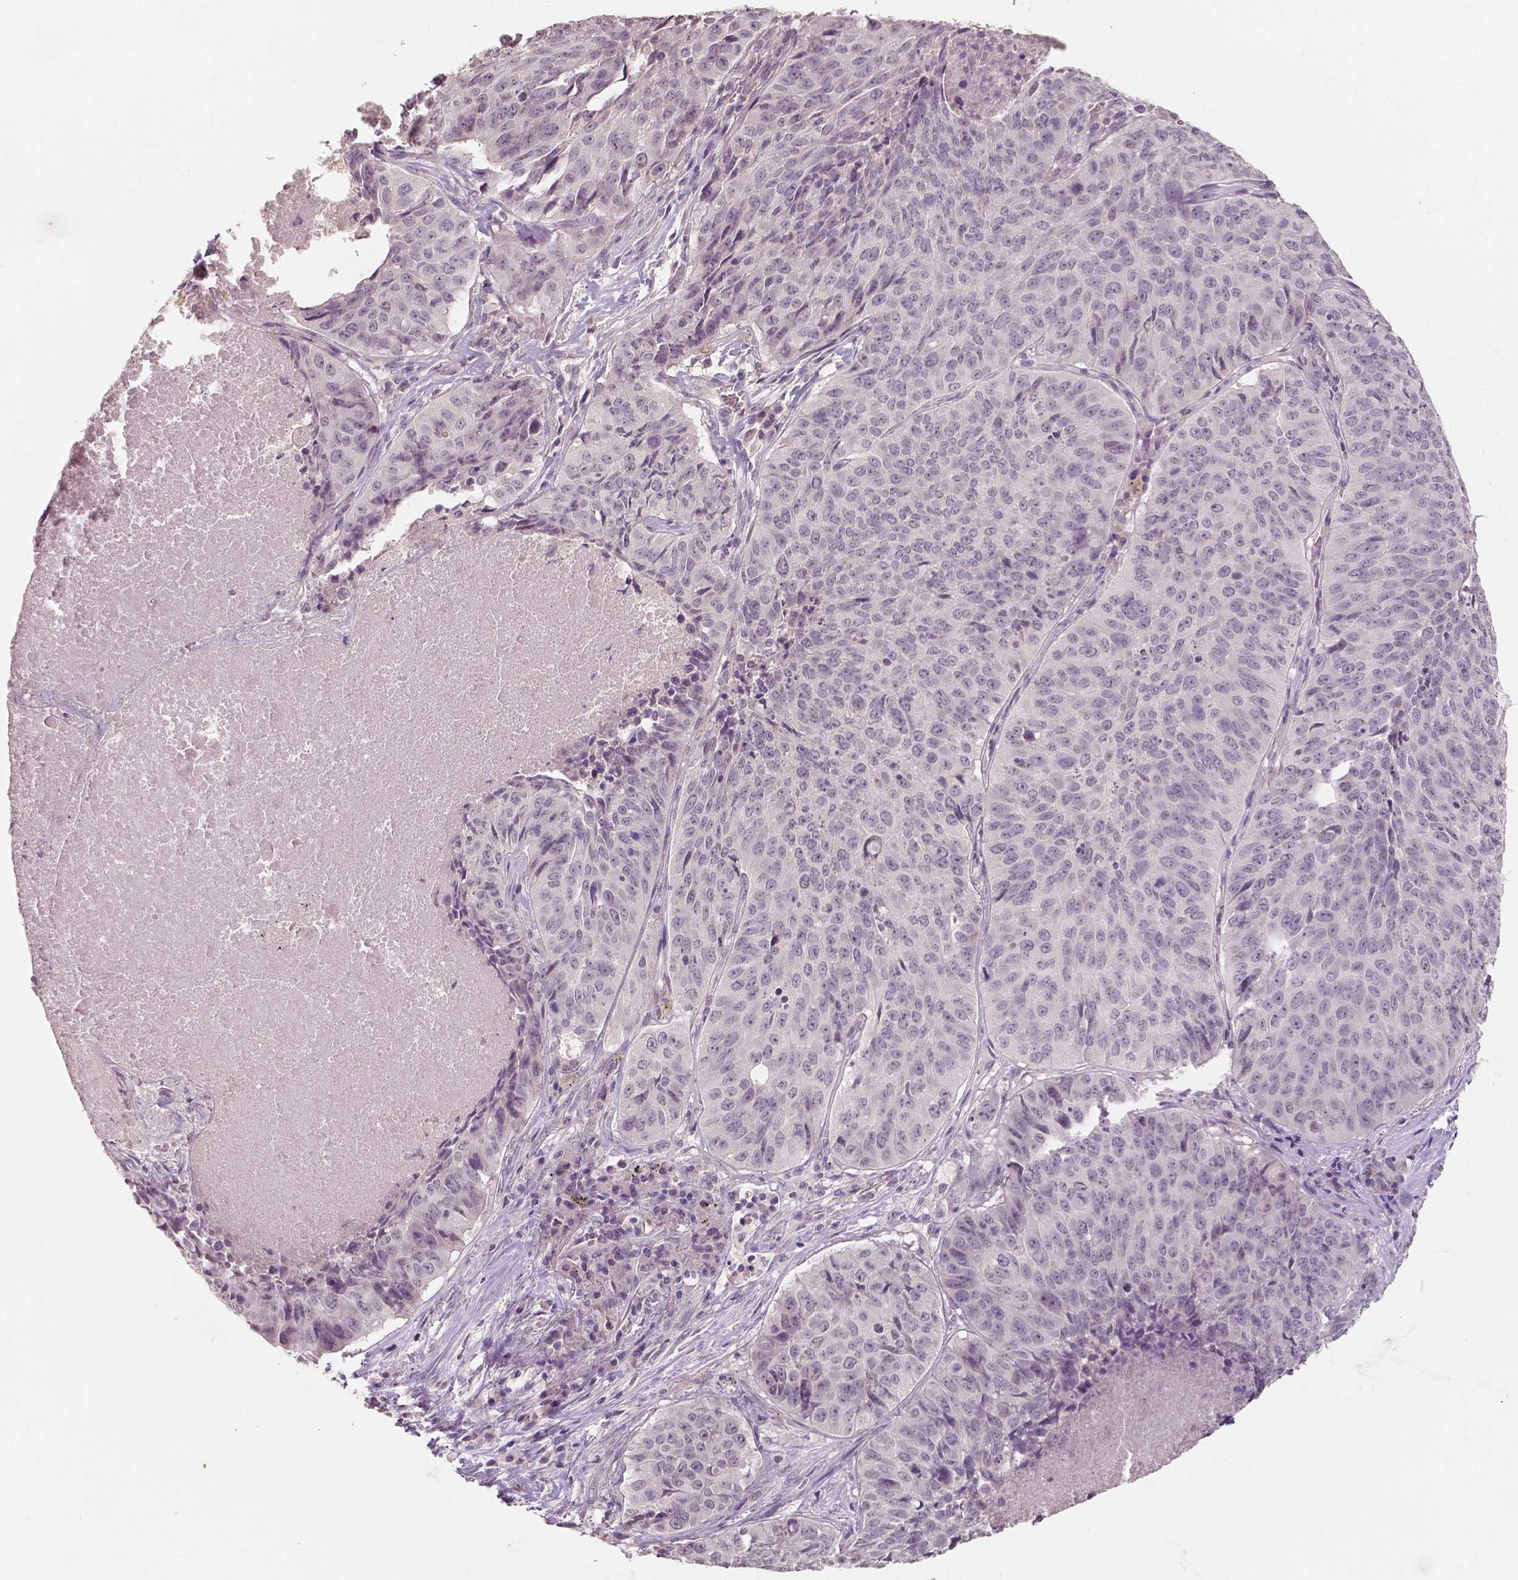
{"staining": {"intensity": "negative", "quantity": "none", "location": "none"}, "tissue": "lung cancer", "cell_type": "Tumor cells", "image_type": "cancer", "snomed": [{"axis": "morphology", "description": "Normal tissue, NOS"}, {"axis": "morphology", "description": "Squamous cell carcinoma, NOS"}, {"axis": "topography", "description": "Bronchus"}, {"axis": "topography", "description": "Lung"}], "caption": "The immunohistochemistry photomicrograph has no significant expression in tumor cells of squamous cell carcinoma (lung) tissue.", "gene": "RNASE7", "patient": {"sex": "male", "age": 64}}